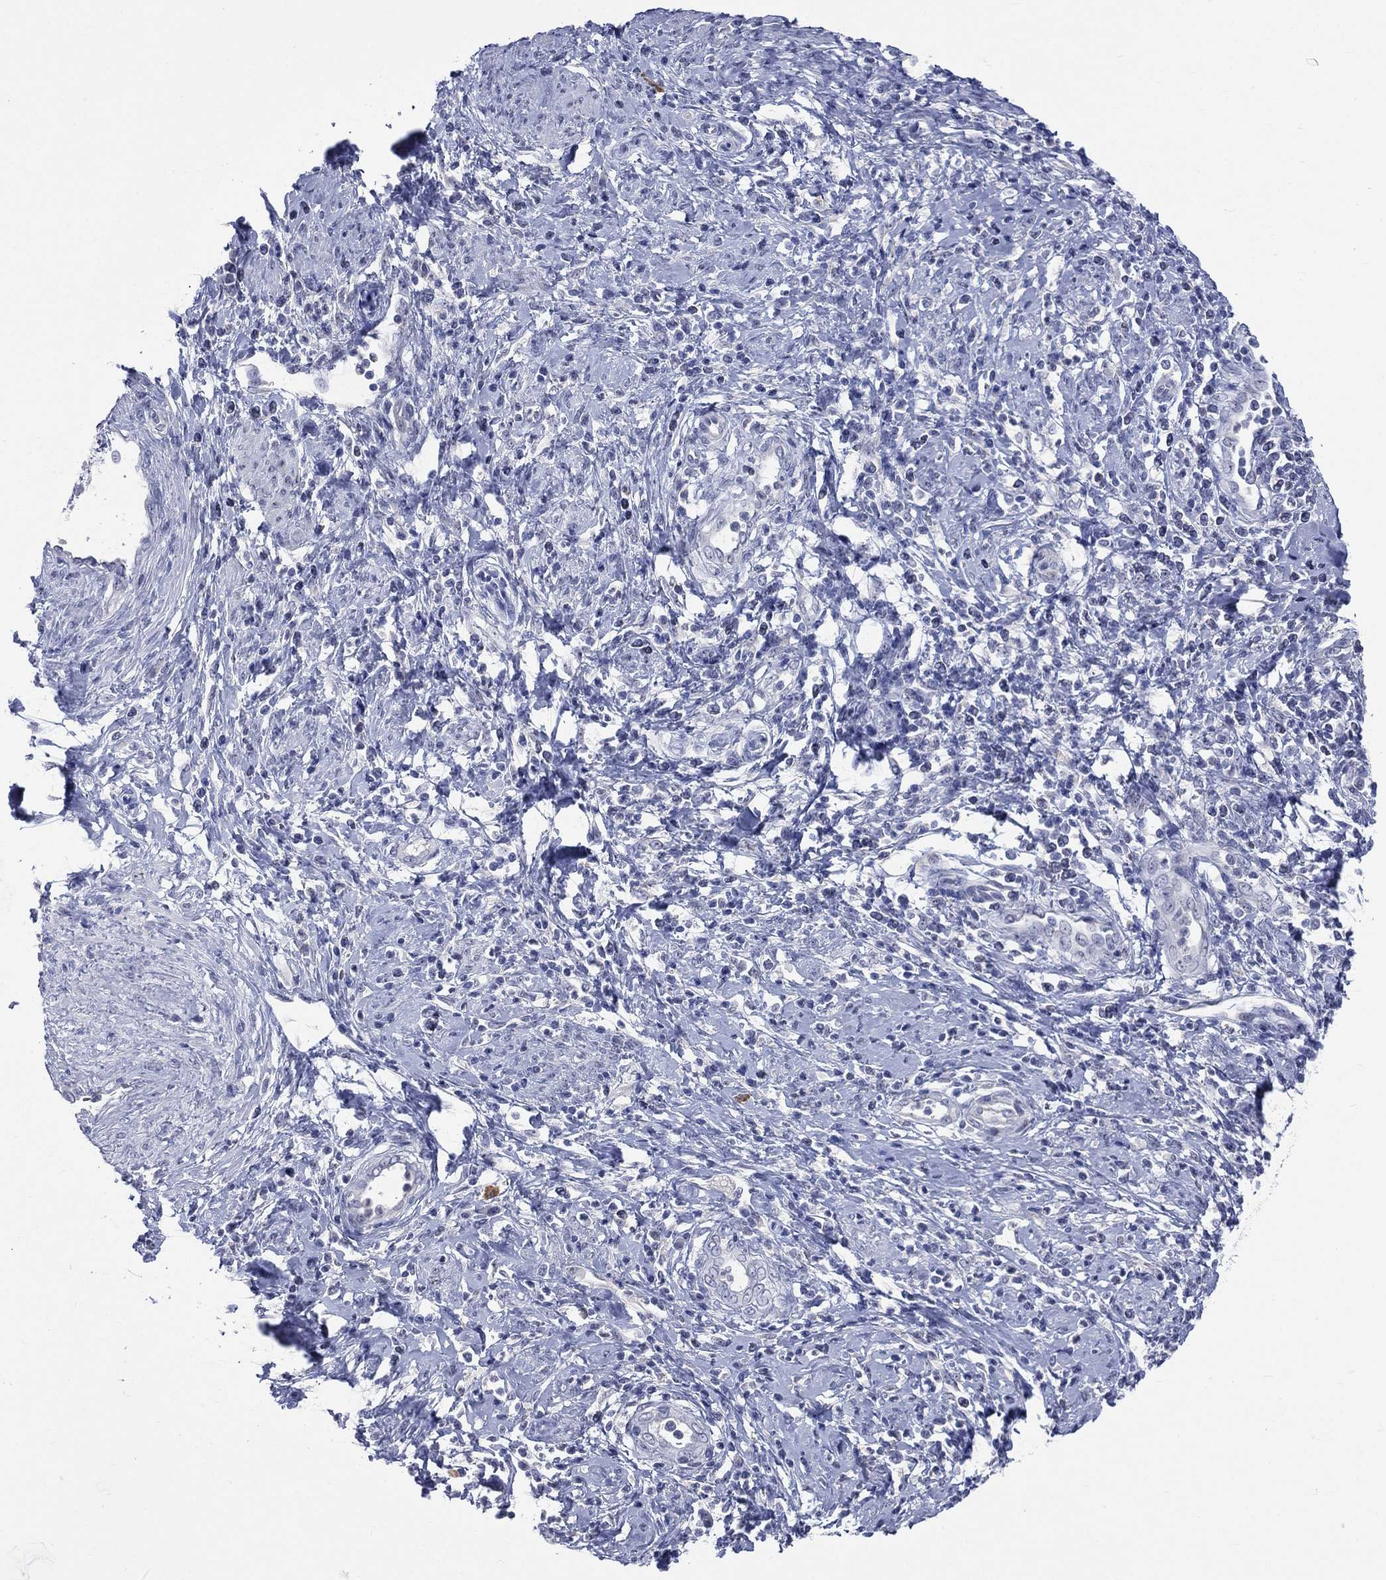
{"staining": {"intensity": "negative", "quantity": "none", "location": "none"}, "tissue": "cervical cancer", "cell_type": "Tumor cells", "image_type": "cancer", "snomed": [{"axis": "morphology", "description": "Squamous cell carcinoma, NOS"}, {"axis": "topography", "description": "Cervix"}], "caption": "DAB immunohistochemical staining of human cervical squamous cell carcinoma shows no significant positivity in tumor cells. The staining is performed using DAB (3,3'-diaminobenzidine) brown chromogen with nuclei counter-stained in using hematoxylin.", "gene": "AKAP3", "patient": {"sex": "female", "age": 26}}